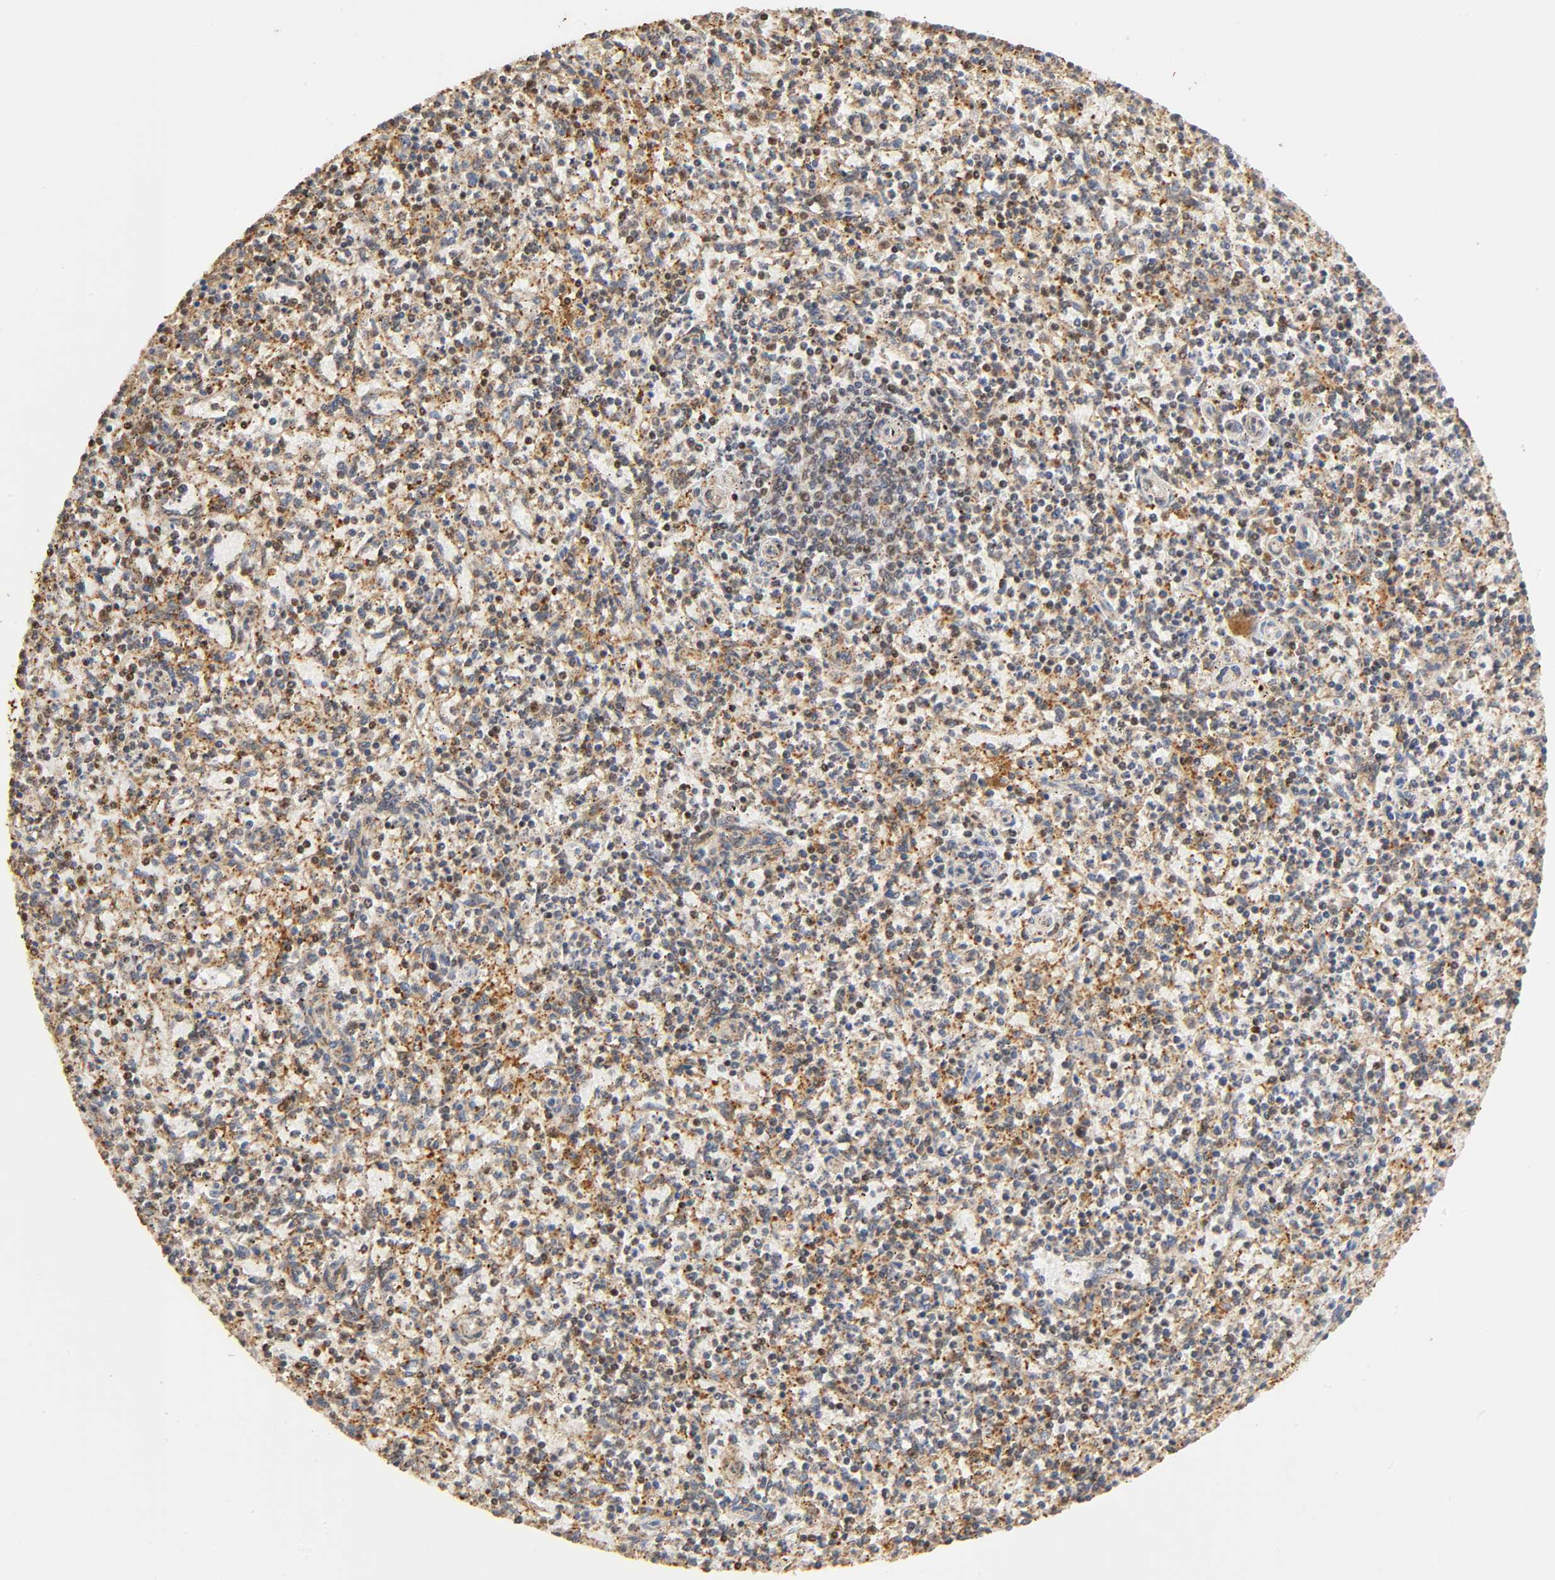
{"staining": {"intensity": "strong", "quantity": ">75%", "location": "cytoplasmic/membranous,nuclear"}, "tissue": "spleen", "cell_type": "Cells in red pulp", "image_type": "normal", "snomed": [{"axis": "morphology", "description": "Normal tissue, NOS"}, {"axis": "topography", "description": "Spleen"}], "caption": "A high amount of strong cytoplasmic/membranous,nuclear staining is present in about >75% of cells in red pulp in benign spleen.", "gene": "RNF122", "patient": {"sex": "male", "age": 72}}